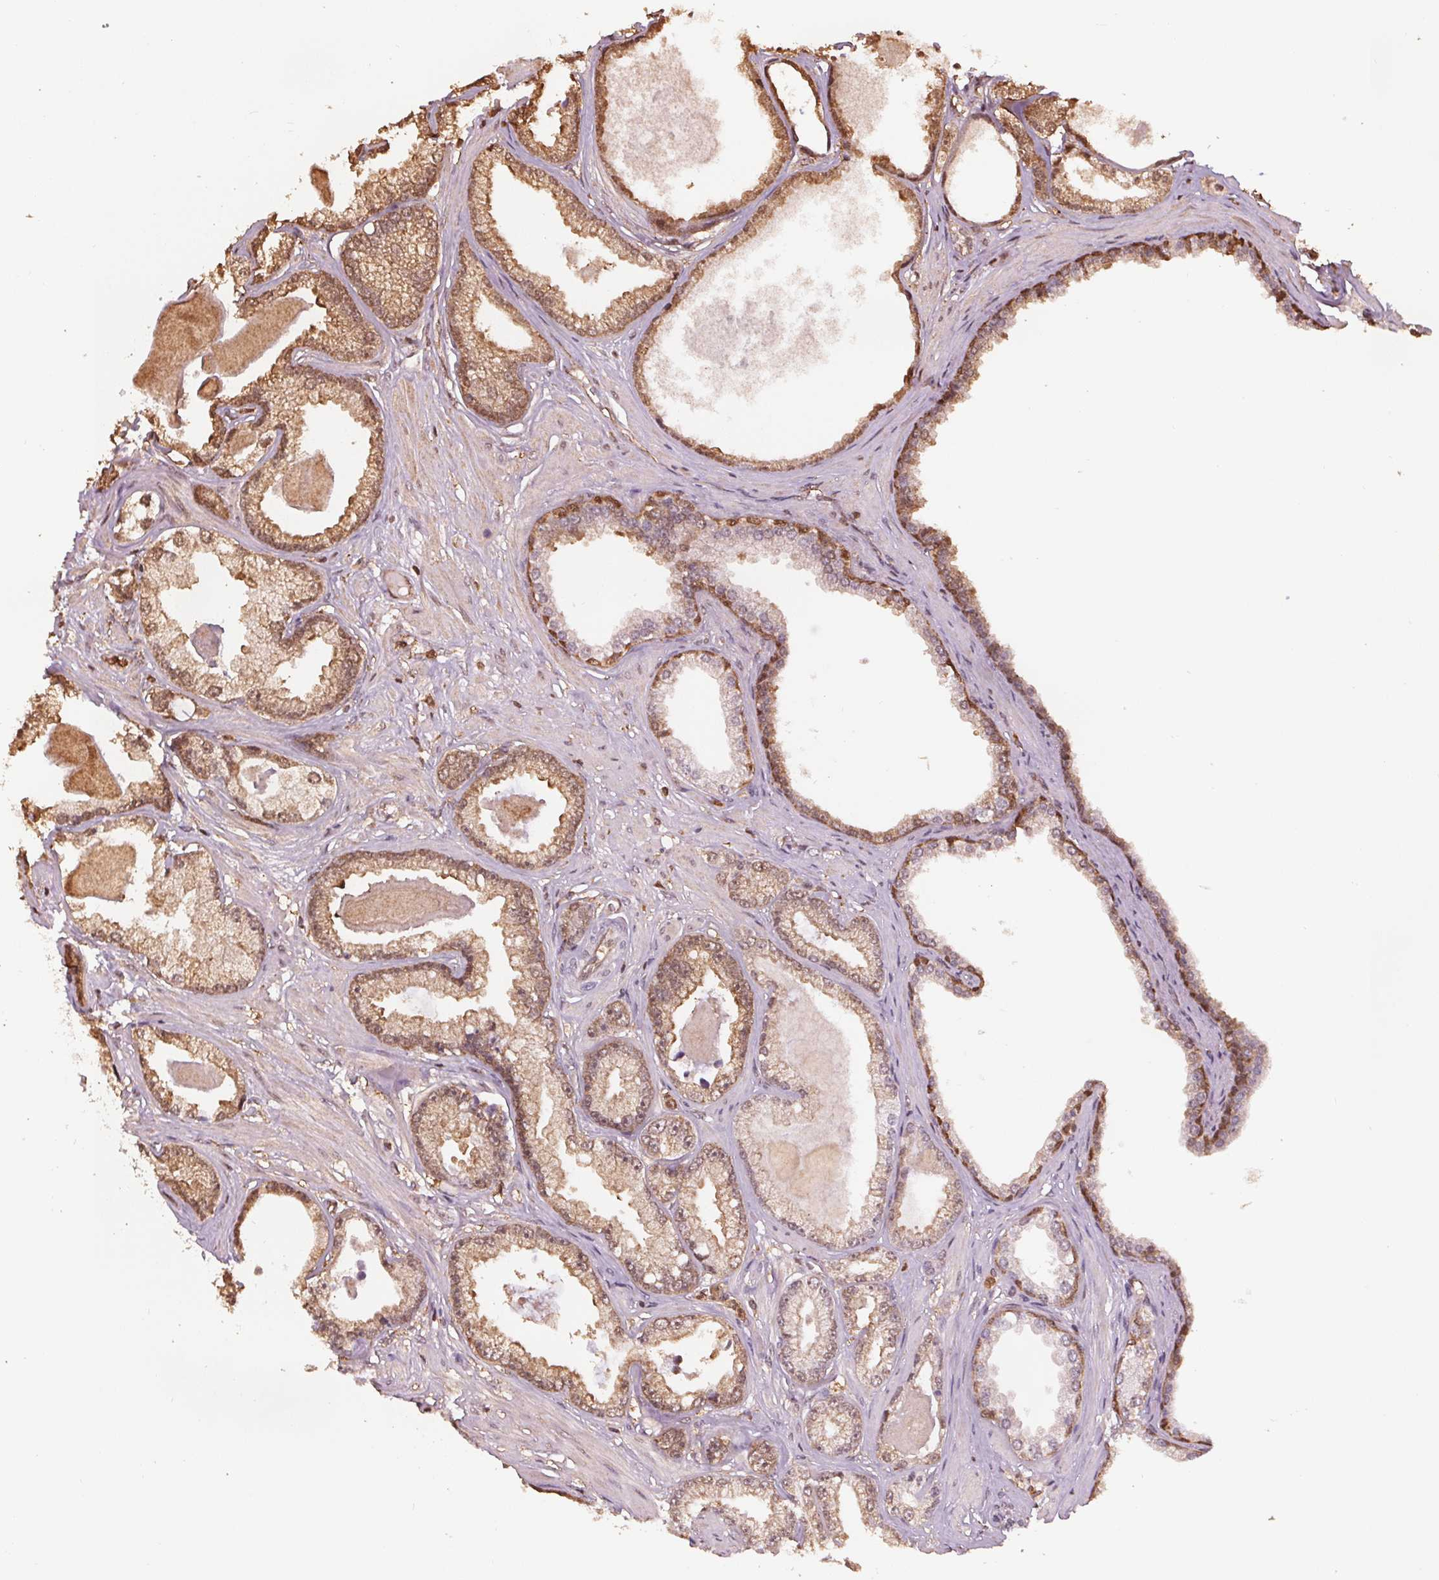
{"staining": {"intensity": "moderate", "quantity": ">75%", "location": "cytoplasmic/membranous,nuclear"}, "tissue": "prostate cancer", "cell_type": "Tumor cells", "image_type": "cancer", "snomed": [{"axis": "morphology", "description": "Adenocarcinoma, Low grade"}, {"axis": "topography", "description": "Prostate"}], "caption": "IHC histopathology image of neoplastic tissue: human prostate cancer (adenocarcinoma (low-grade)) stained using immunohistochemistry shows medium levels of moderate protein expression localized specifically in the cytoplasmic/membranous and nuclear of tumor cells, appearing as a cytoplasmic/membranous and nuclear brown color.", "gene": "ENO1", "patient": {"sex": "male", "age": 64}}